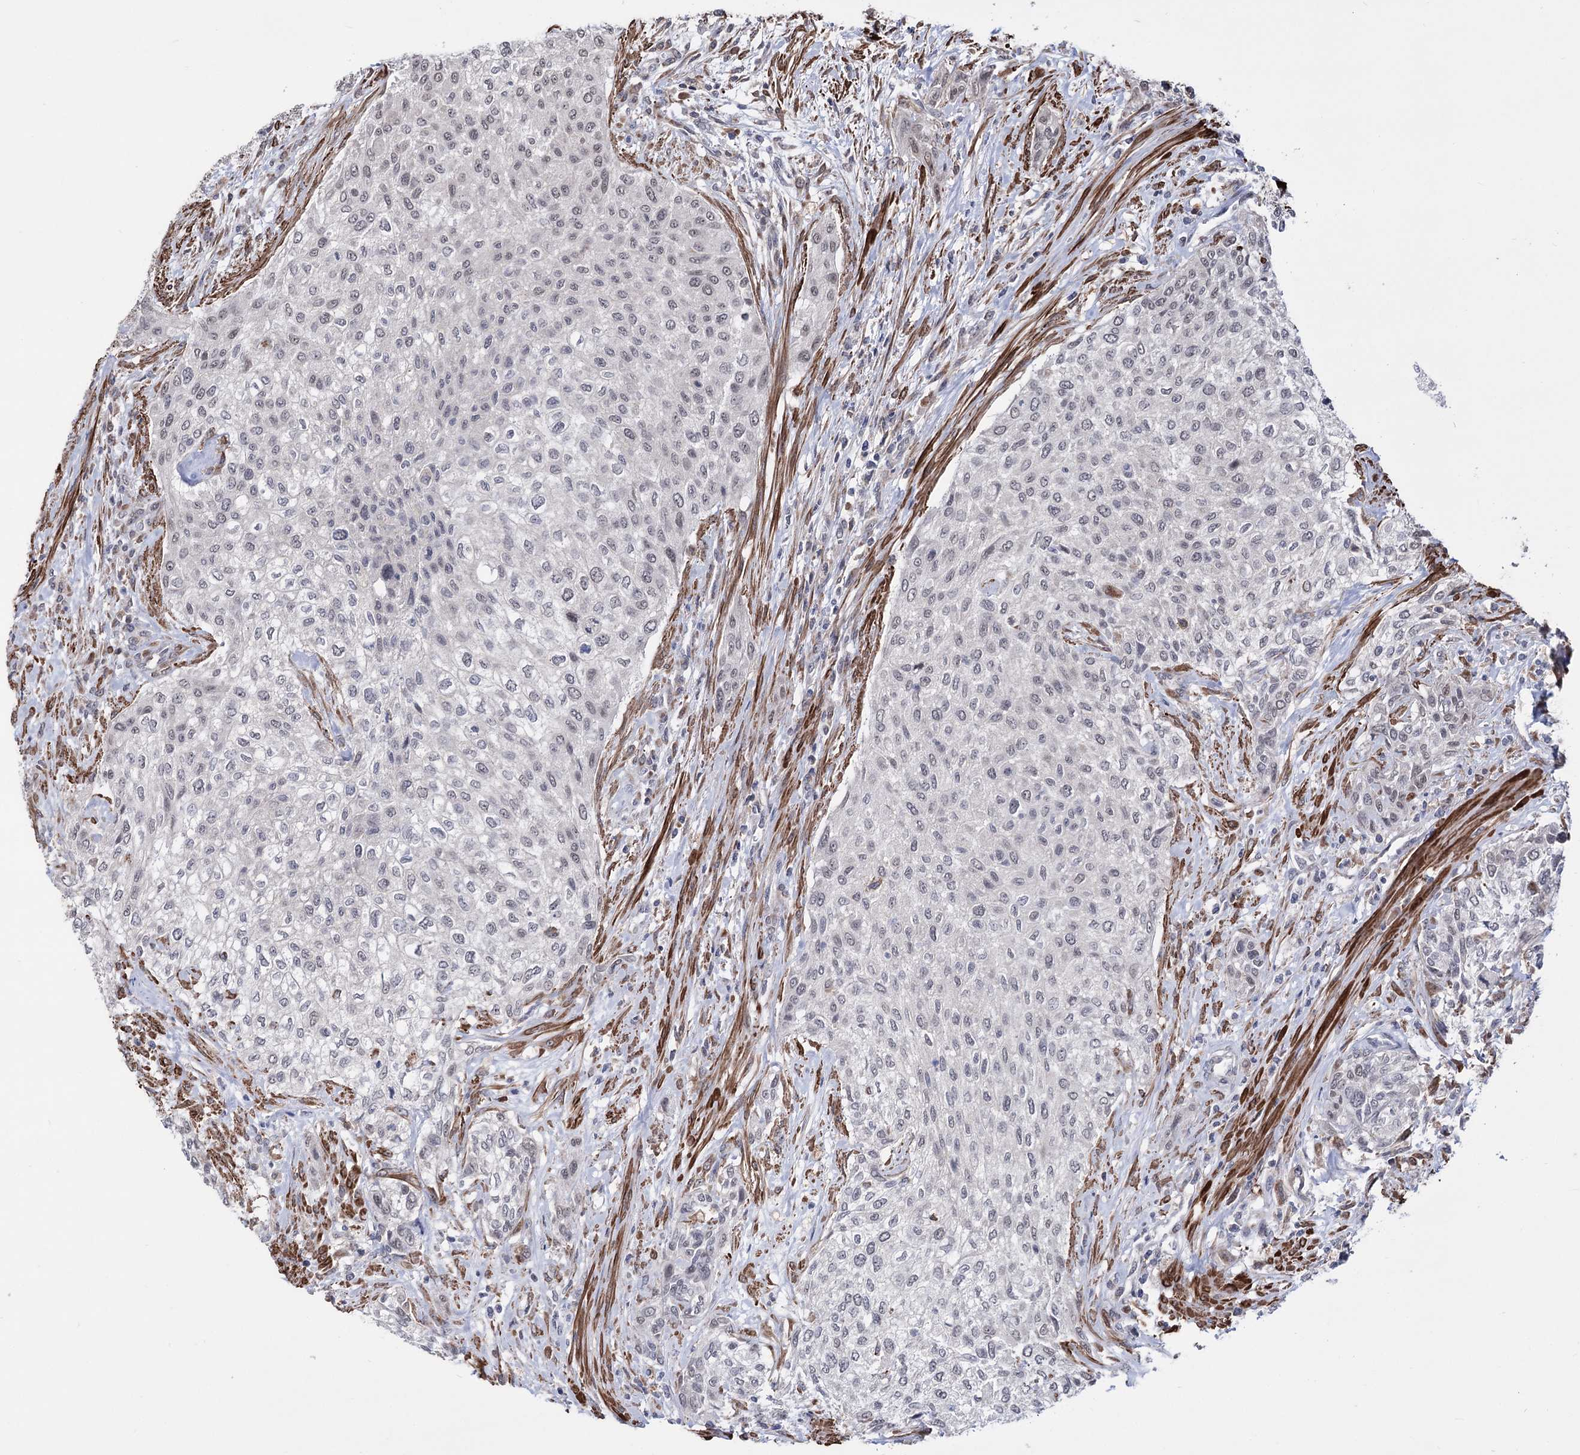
{"staining": {"intensity": "negative", "quantity": "none", "location": "none"}, "tissue": "urothelial cancer", "cell_type": "Tumor cells", "image_type": "cancer", "snomed": [{"axis": "morphology", "description": "Normal tissue, NOS"}, {"axis": "morphology", "description": "Urothelial carcinoma, NOS"}, {"axis": "topography", "description": "Urinary bladder"}, {"axis": "topography", "description": "Peripheral nerve tissue"}], "caption": "A high-resolution micrograph shows IHC staining of urothelial cancer, which reveals no significant positivity in tumor cells.", "gene": "PPRC1", "patient": {"sex": "male", "age": 35}}